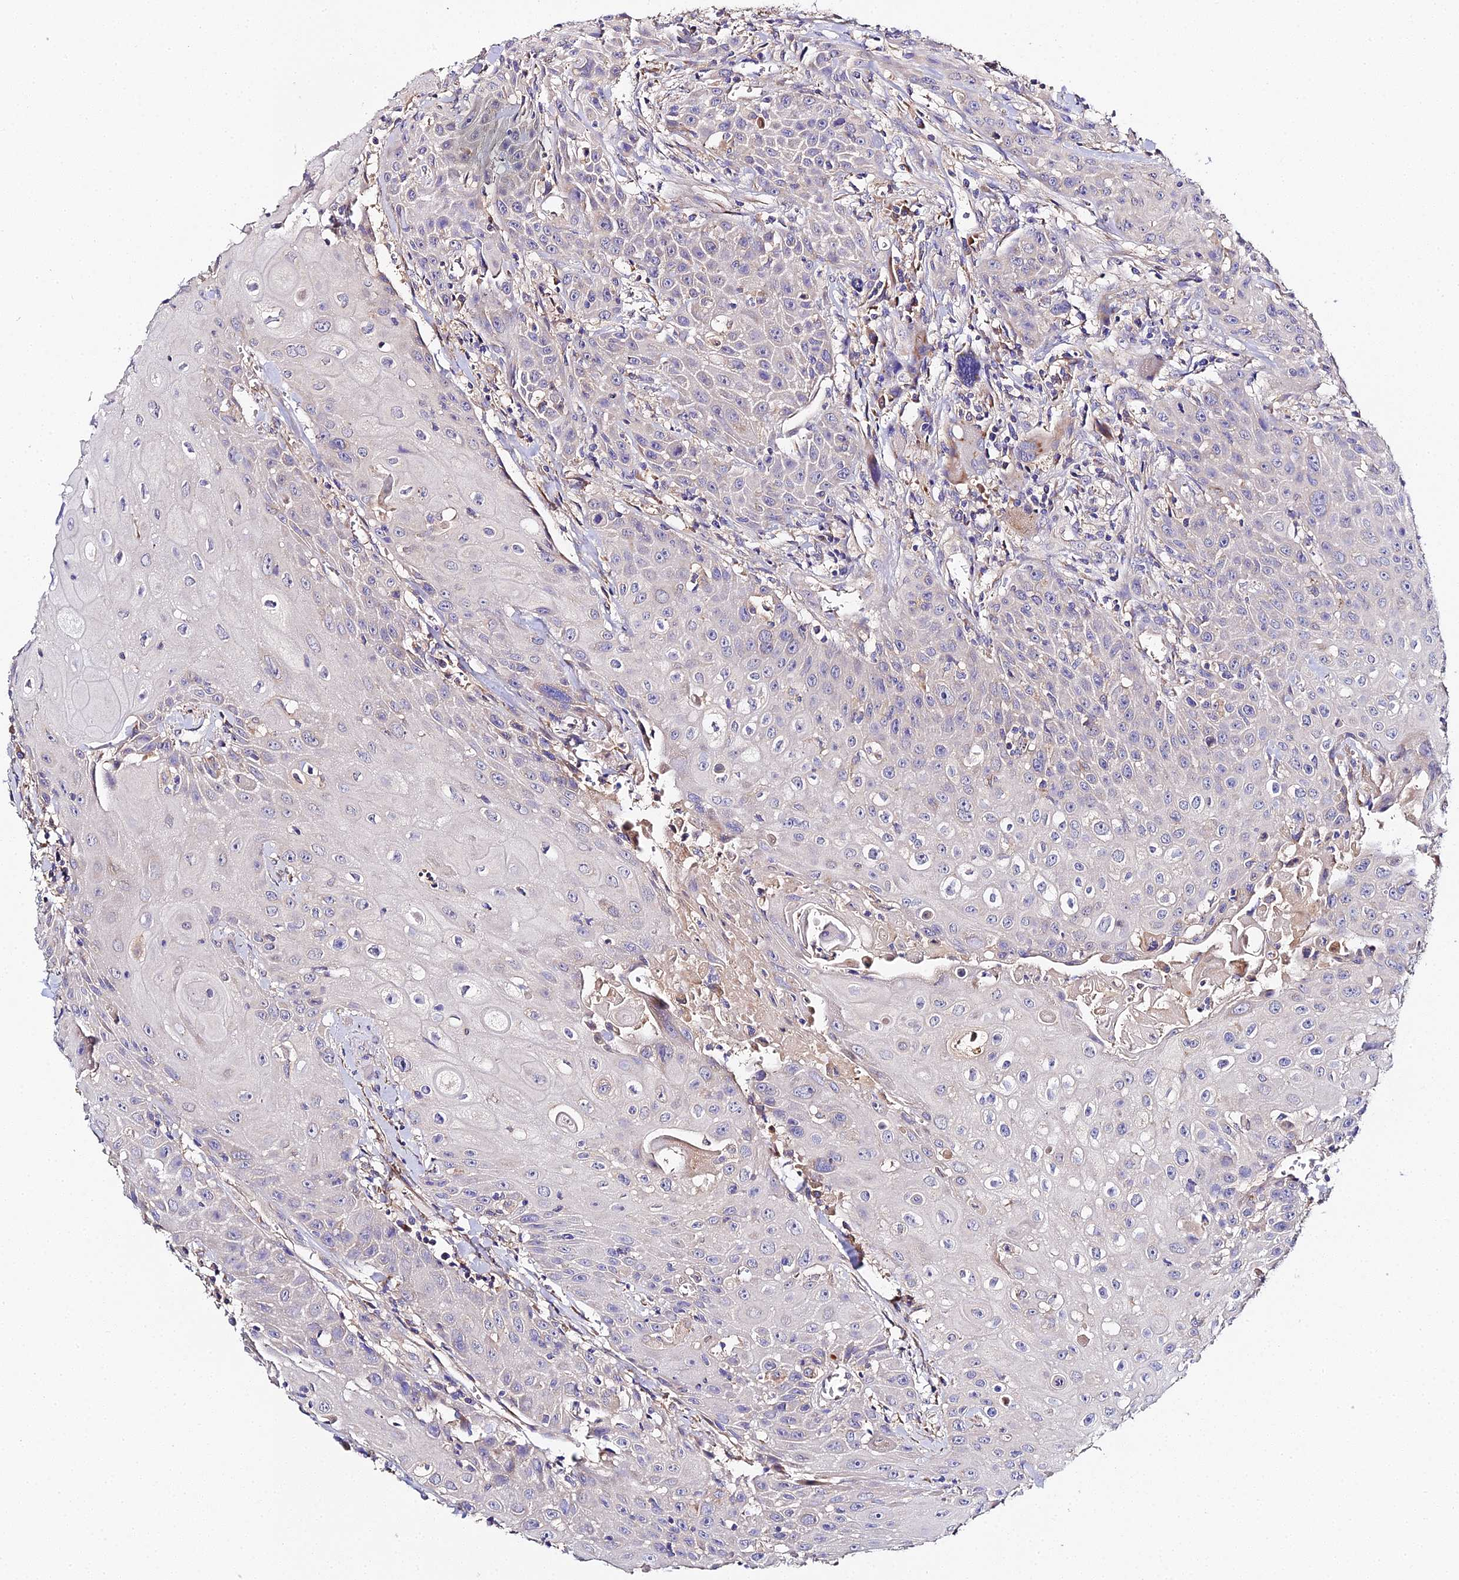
{"staining": {"intensity": "negative", "quantity": "none", "location": "none"}, "tissue": "head and neck cancer", "cell_type": "Tumor cells", "image_type": "cancer", "snomed": [{"axis": "morphology", "description": "Squamous cell carcinoma, NOS"}, {"axis": "topography", "description": "Oral tissue"}, {"axis": "topography", "description": "Head-Neck"}], "caption": "Immunohistochemistry micrograph of neoplastic tissue: human head and neck cancer (squamous cell carcinoma) stained with DAB (3,3'-diaminobenzidine) exhibits no significant protein staining in tumor cells. (DAB (3,3'-diaminobenzidine) immunohistochemistry (IHC) visualized using brightfield microscopy, high magnification).", "gene": "SCX", "patient": {"sex": "female", "age": 82}}